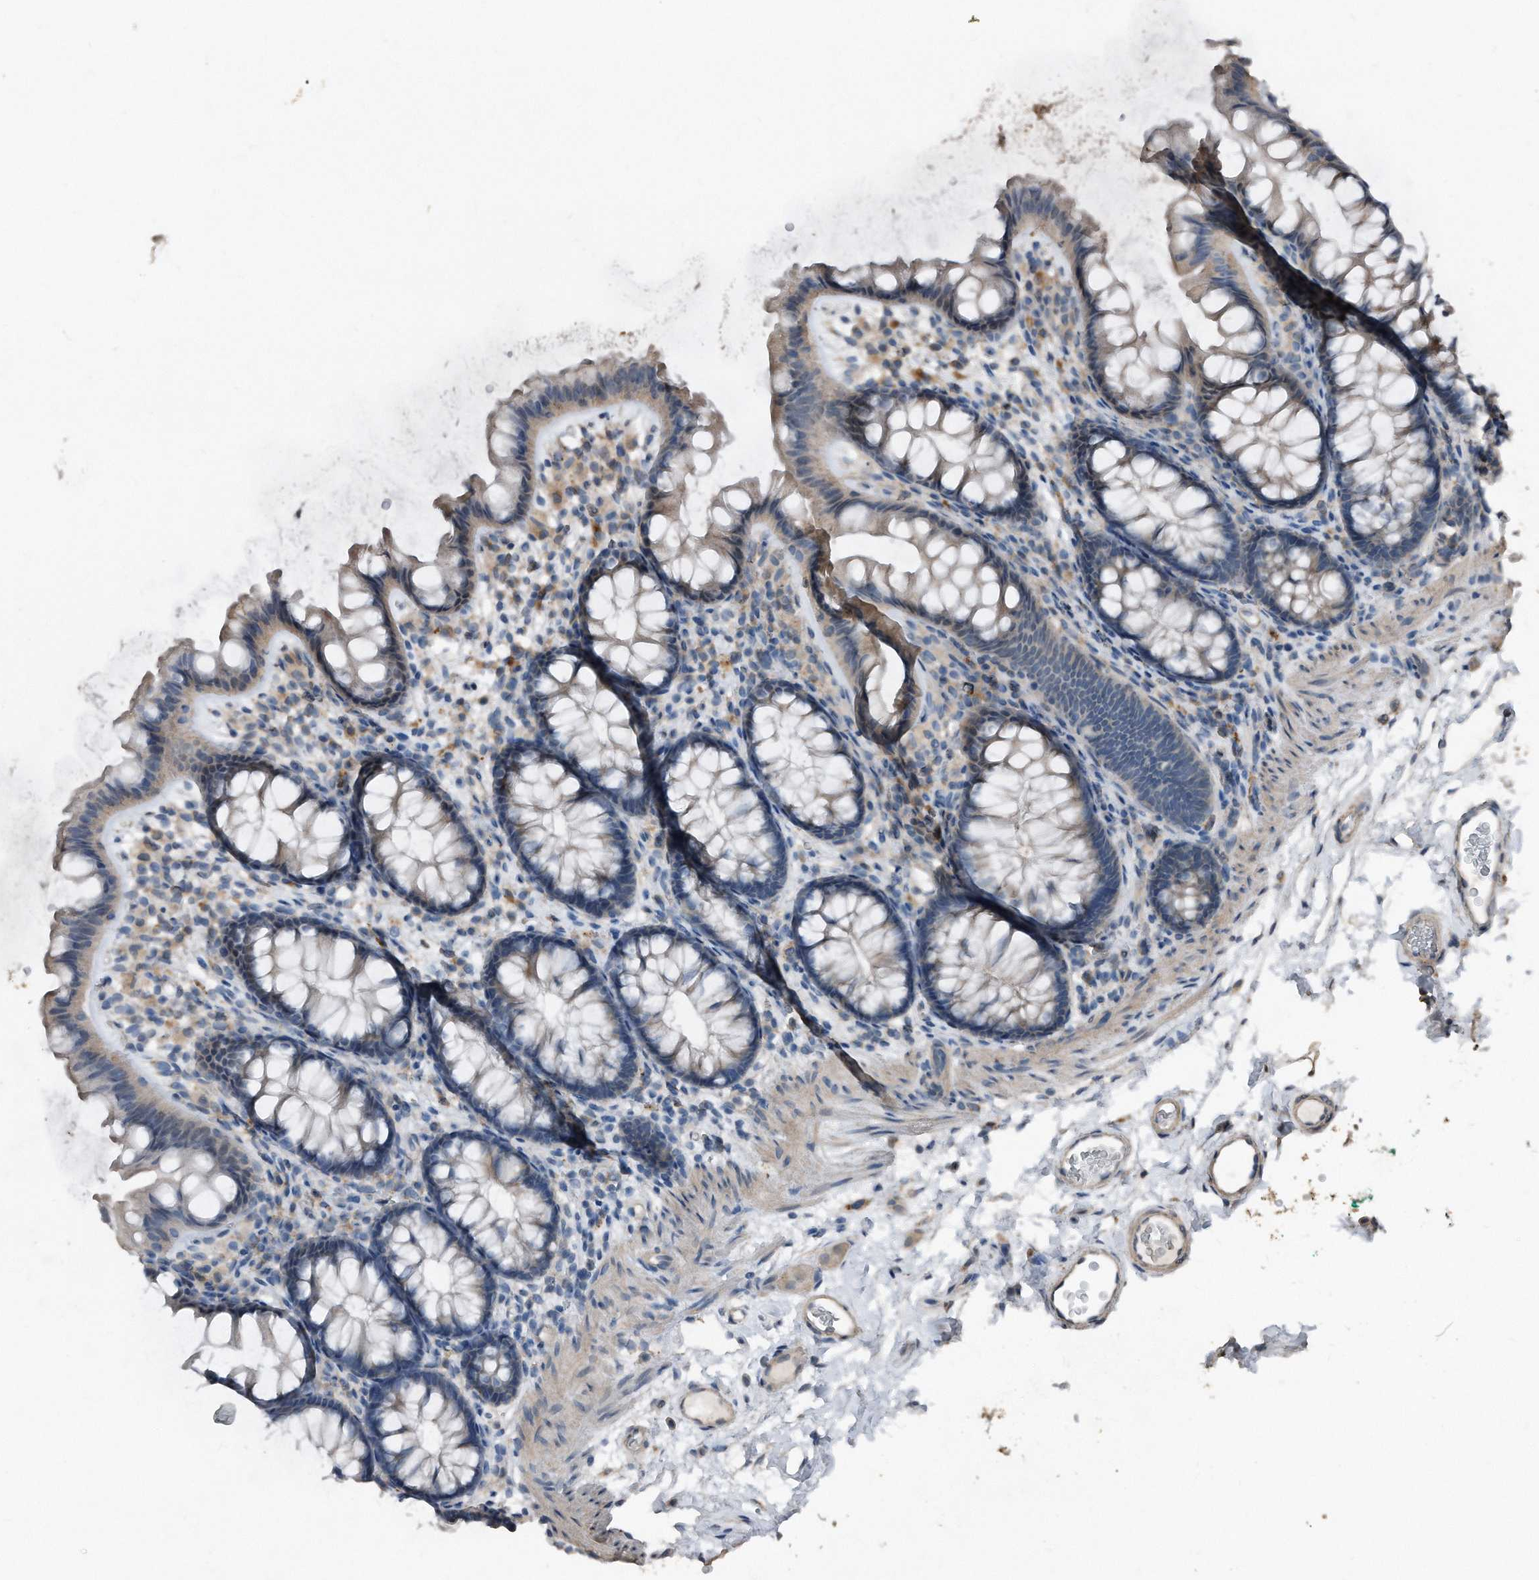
{"staining": {"intensity": "weak", "quantity": ">75%", "location": "cytoplasmic/membranous"}, "tissue": "colon", "cell_type": "Endothelial cells", "image_type": "normal", "snomed": [{"axis": "morphology", "description": "Normal tissue, NOS"}, {"axis": "topography", "description": "Colon"}], "caption": "This histopathology image reveals normal colon stained with IHC to label a protein in brown. The cytoplasmic/membranous of endothelial cells show weak positivity for the protein. Nuclei are counter-stained blue.", "gene": "ANKRD10", "patient": {"sex": "female", "age": 62}}